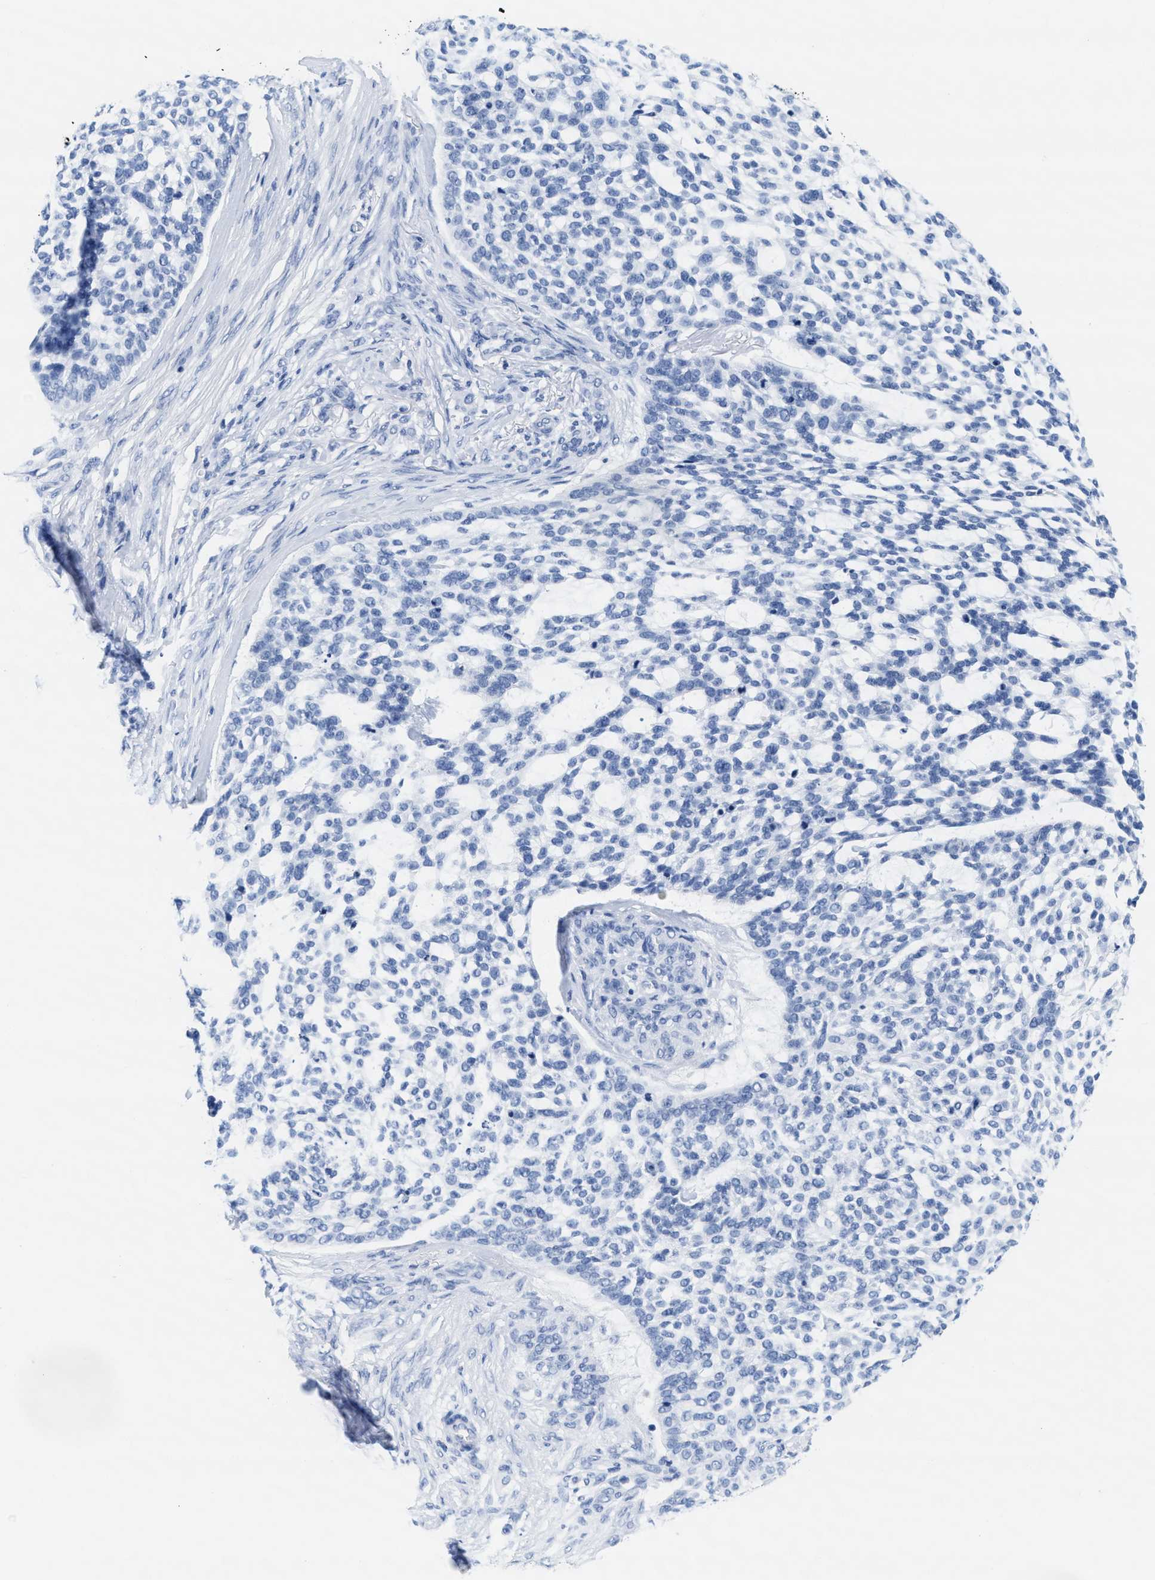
{"staining": {"intensity": "negative", "quantity": "none", "location": "none"}, "tissue": "skin cancer", "cell_type": "Tumor cells", "image_type": "cancer", "snomed": [{"axis": "morphology", "description": "Basal cell carcinoma"}, {"axis": "topography", "description": "Skin"}], "caption": "Immunohistochemistry (IHC) histopathology image of human skin cancer (basal cell carcinoma) stained for a protein (brown), which displays no staining in tumor cells. (DAB IHC with hematoxylin counter stain).", "gene": "TTC3", "patient": {"sex": "female", "age": 64}}